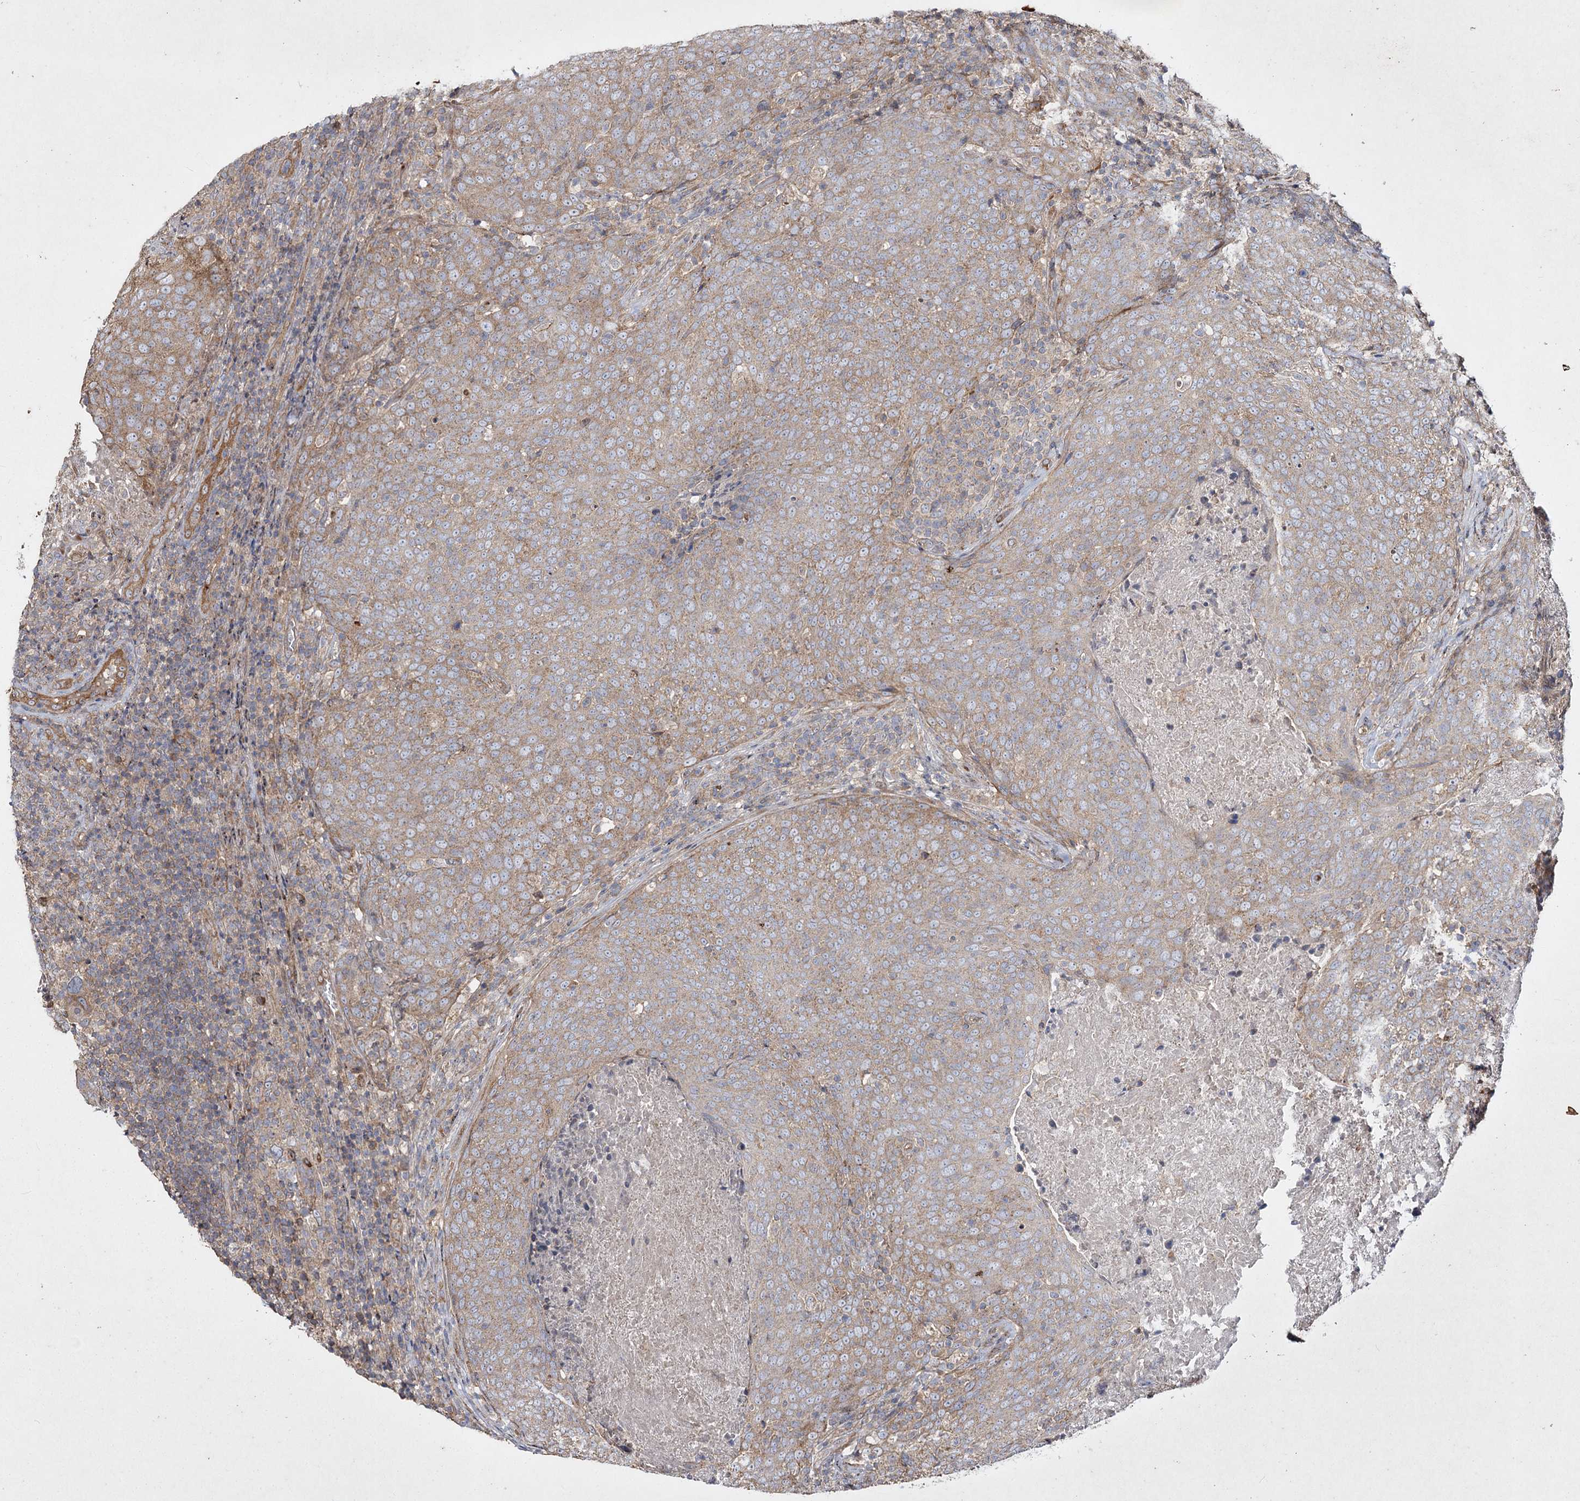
{"staining": {"intensity": "weak", "quantity": "25%-75%", "location": "cytoplasmic/membranous"}, "tissue": "head and neck cancer", "cell_type": "Tumor cells", "image_type": "cancer", "snomed": [{"axis": "morphology", "description": "Squamous cell carcinoma, NOS"}, {"axis": "morphology", "description": "Squamous cell carcinoma, metastatic, NOS"}, {"axis": "topography", "description": "Lymph node"}, {"axis": "topography", "description": "Head-Neck"}], "caption": "Tumor cells reveal low levels of weak cytoplasmic/membranous positivity in about 25%-75% of cells in head and neck cancer (metastatic squamous cell carcinoma). (DAB (3,3'-diaminobenzidine) IHC with brightfield microscopy, high magnification).", "gene": "SH3TC1", "patient": {"sex": "male", "age": 62}}